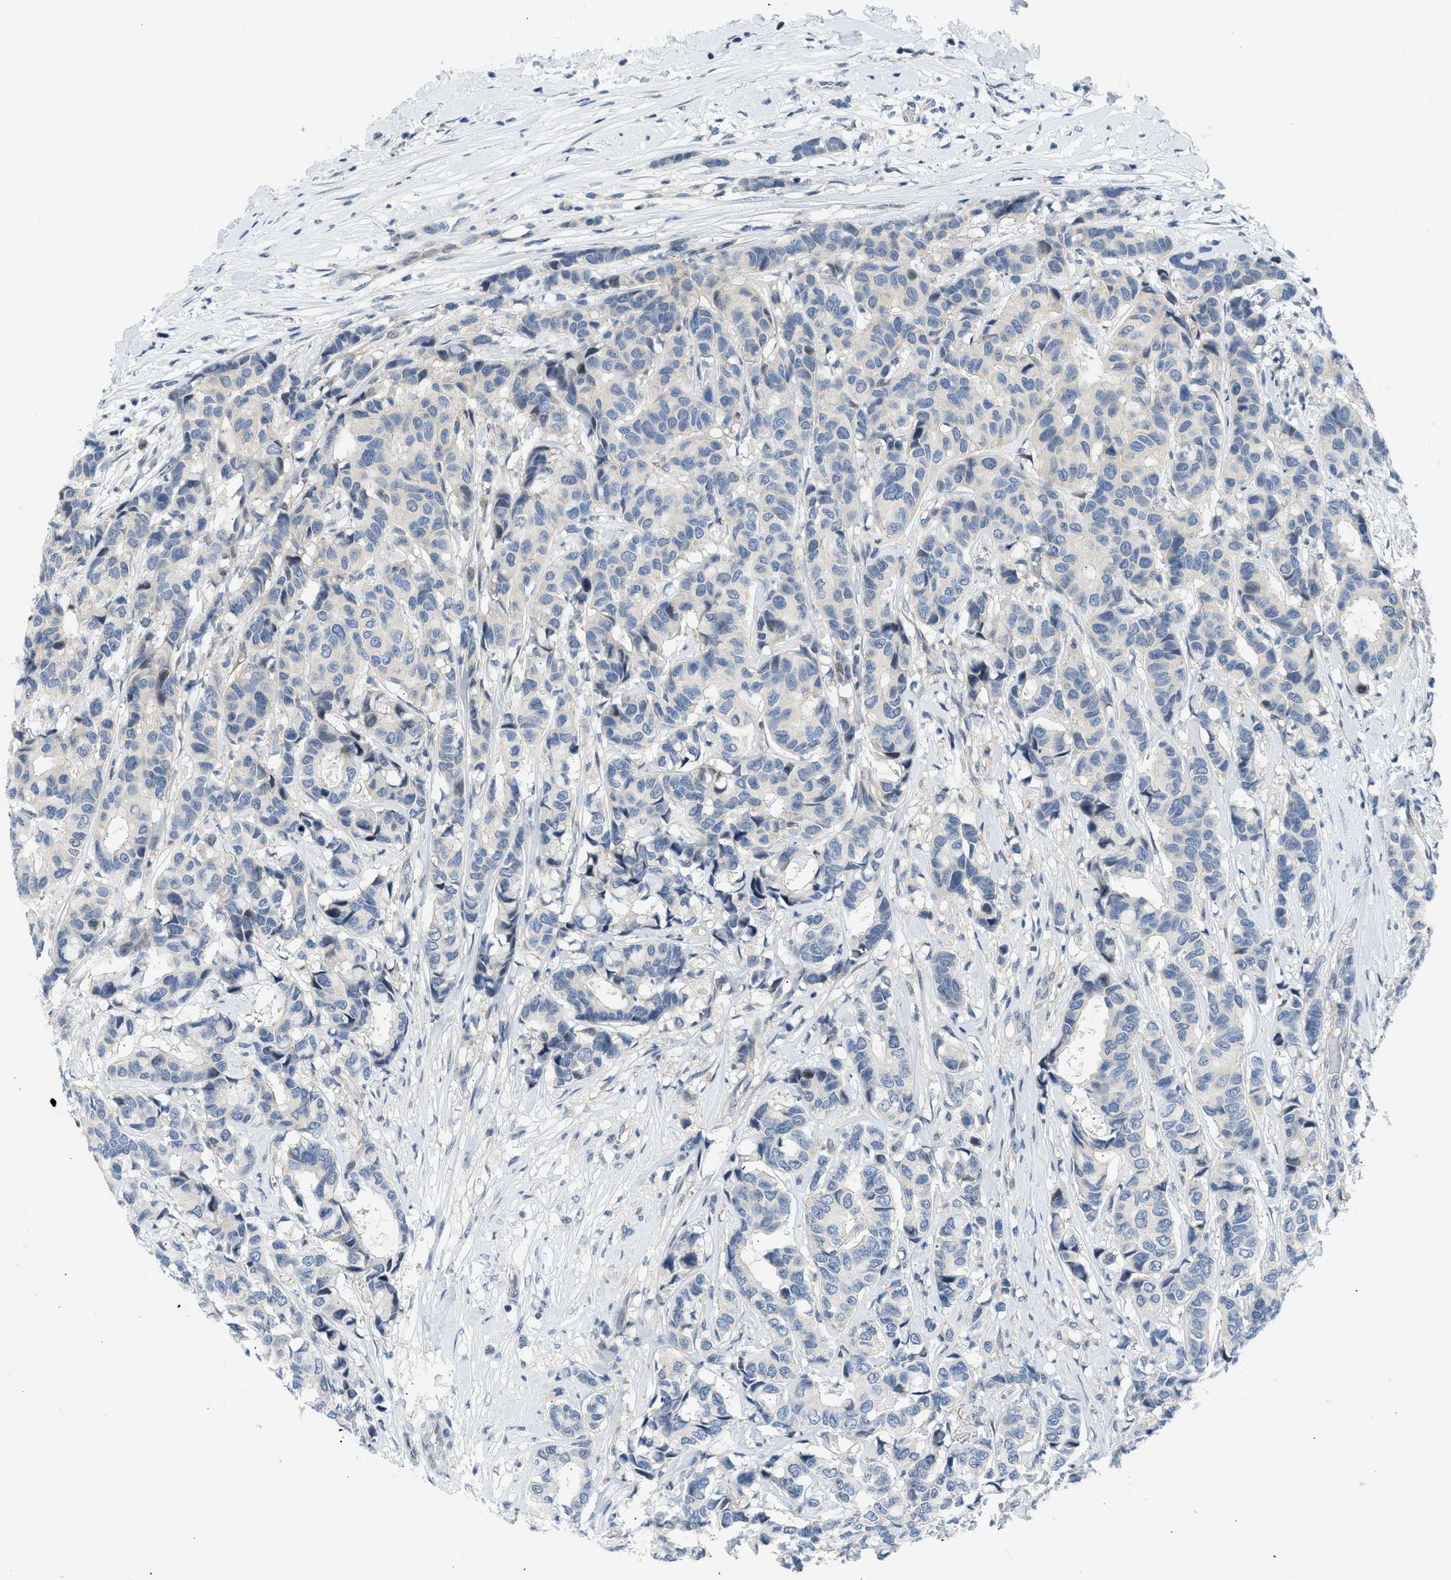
{"staining": {"intensity": "negative", "quantity": "none", "location": "none"}, "tissue": "breast cancer", "cell_type": "Tumor cells", "image_type": "cancer", "snomed": [{"axis": "morphology", "description": "Duct carcinoma"}, {"axis": "topography", "description": "Breast"}], "caption": "High power microscopy micrograph of an IHC histopathology image of breast cancer (intraductal carcinoma), revealing no significant expression in tumor cells.", "gene": "OLIG3", "patient": {"sex": "female", "age": 87}}